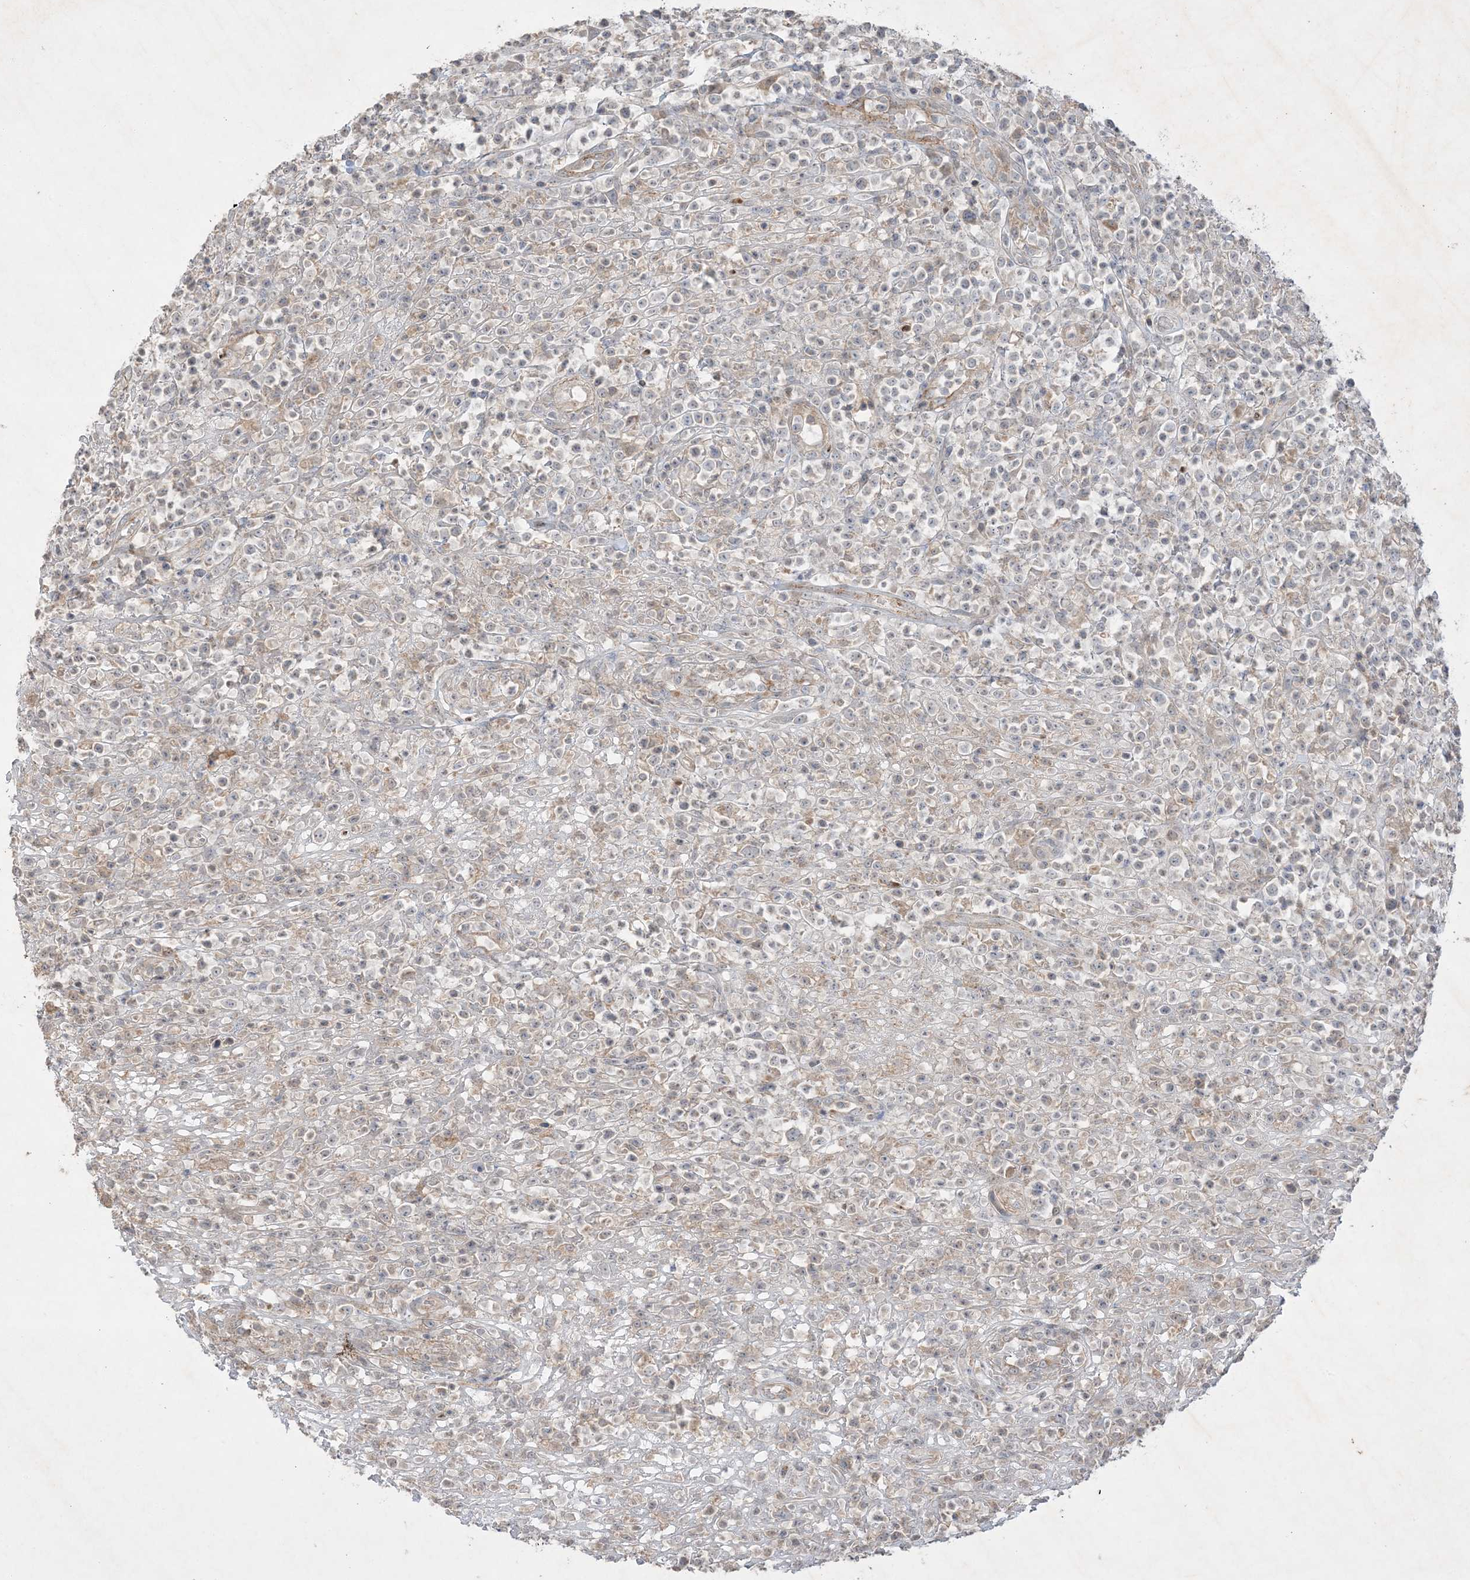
{"staining": {"intensity": "negative", "quantity": "none", "location": "none"}, "tissue": "lymphoma", "cell_type": "Tumor cells", "image_type": "cancer", "snomed": [{"axis": "morphology", "description": "Malignant lymphoma, non-Hodgkin's type, High grade"}, {"axis": "topography", "description": "Colon"}], "caption": "Immunohistochemical staining of high-grade malignant lymphoma, non-Hodgkin's type reveals no significant expression in tumor cells.", "gene": "PRSS36", "patient": {"sex": "female", "age": 53}}